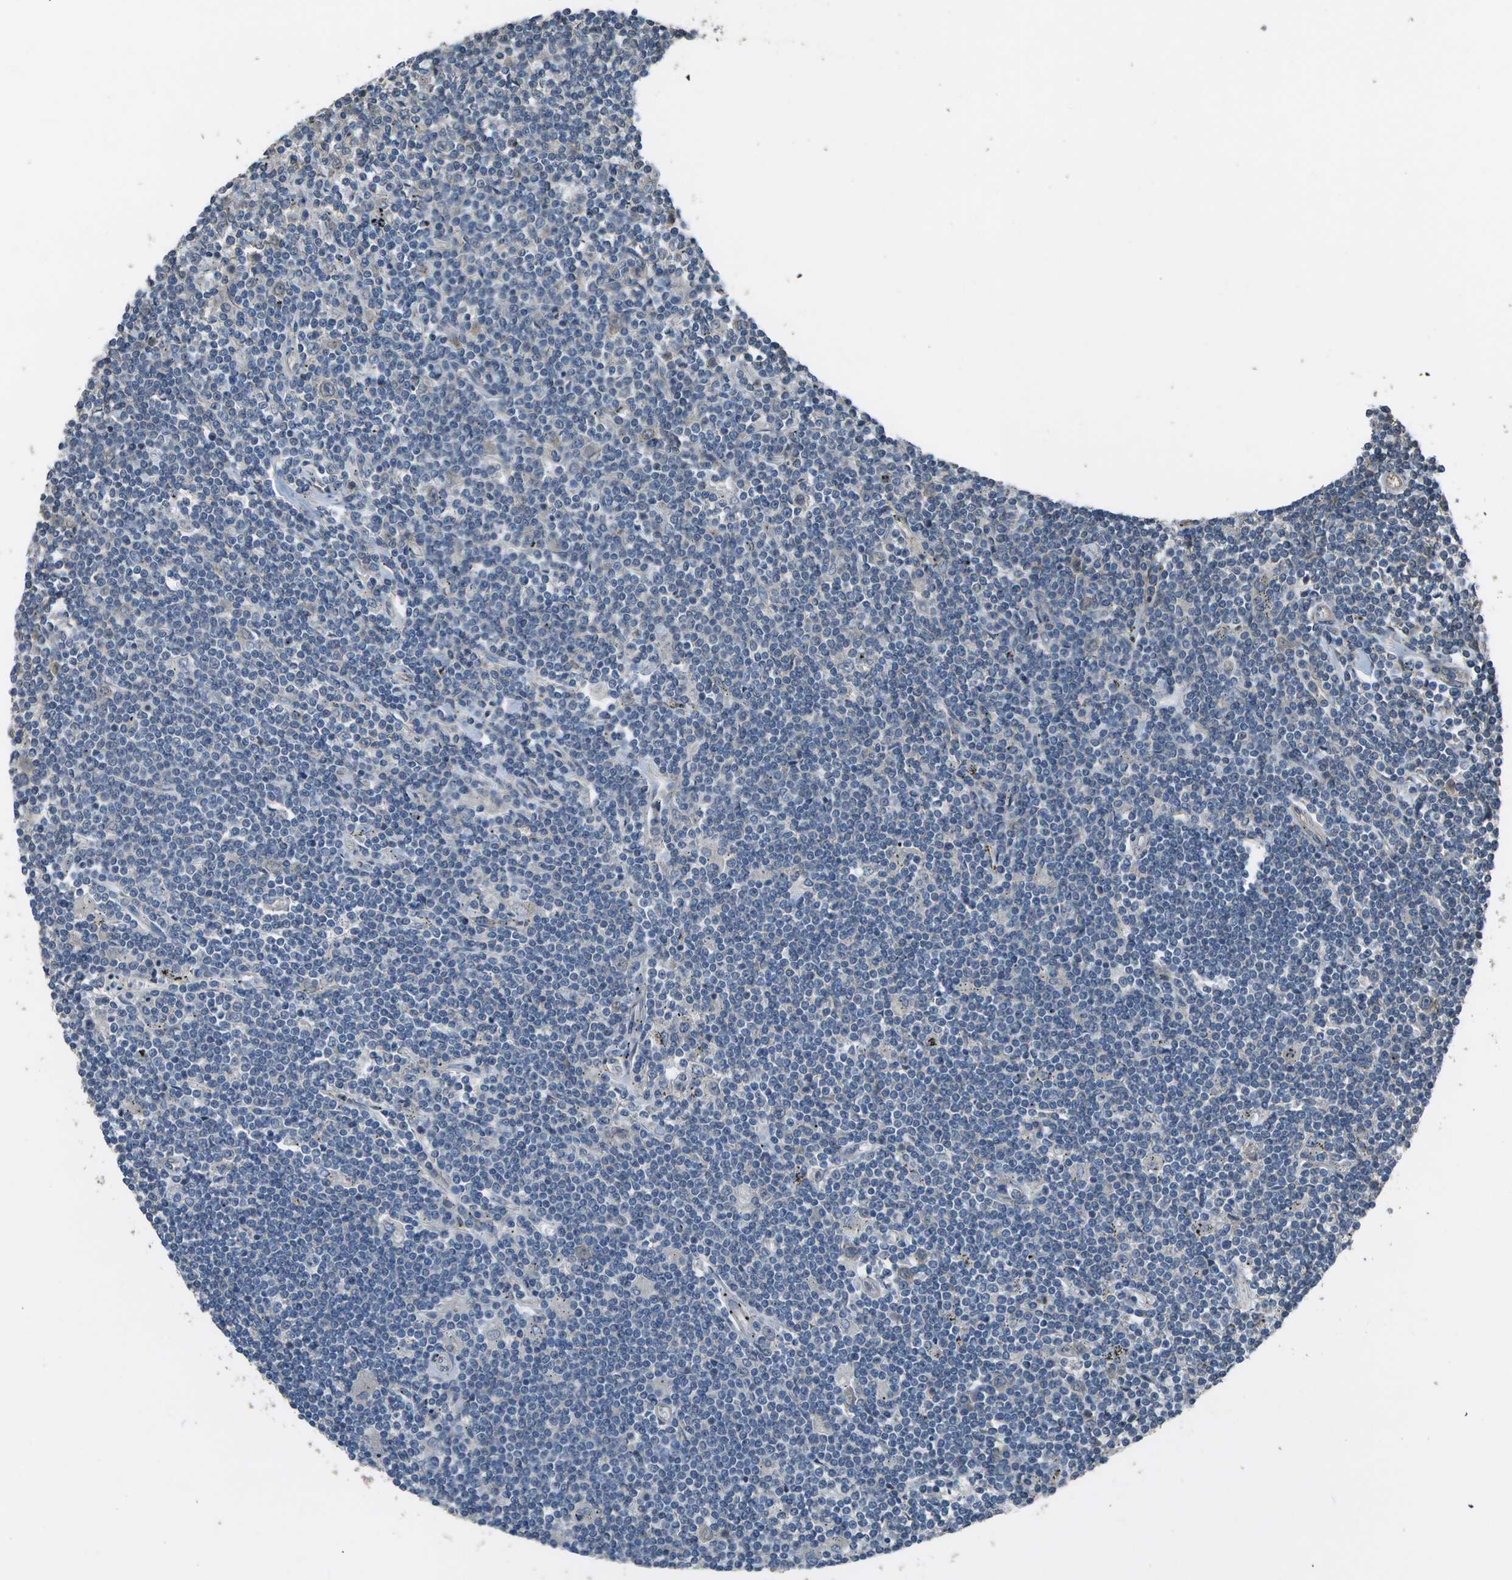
{"staining": {"intensity": "negative", "quantity": "none", "location": "none"}, "tissue": "lymphoma", "cell_type": "Tumor cells", "image_type": "cancer", "snomed": [{"axis": "morphology", "description": "Malignant lymphoma, non-Hodgkin's type, Low grade"}, {"axis": "topography", "description": "Spleen"}], "caption": "Human lymphoma stained for a protein using IHC demonstrates no expression in tumor cells.", "gene": "CLNS1A", "patient": {"sex": "male", "age": 76}}